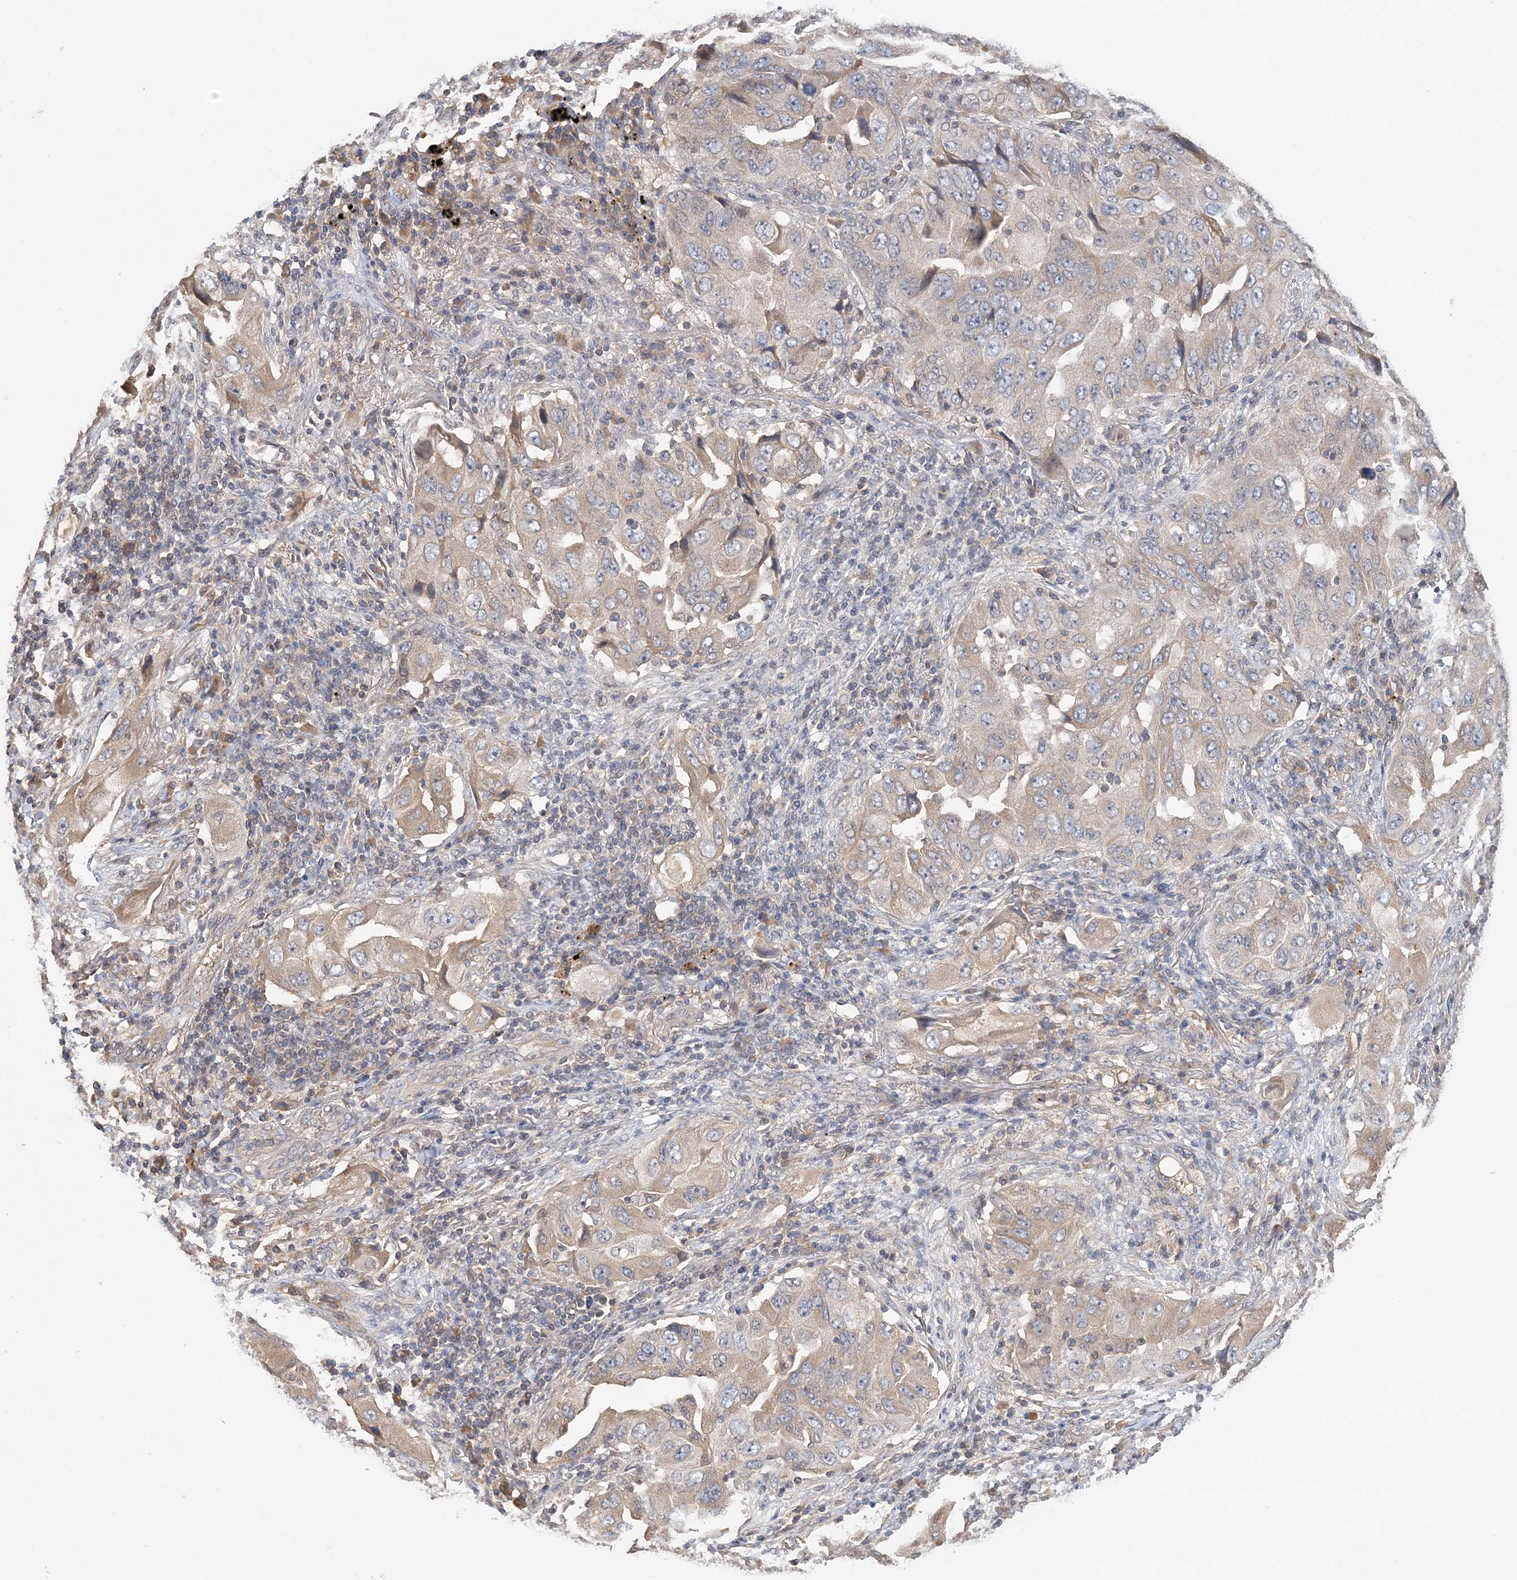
{"staining": {"intensity": "weak", "quantity": "25%-75%", "location": "cytoplasmic/membranous"}, "tissue": "lung cancer", "cell_type": "Tumor cells", "image_type": "cancer", "snomed": [{"axis": "morphology", "description": "Adenocarcinoma, NOS"}, {"axis": "topography", "description": "Lung"}], "caption": "The histopathology image exhibits staining of lung cancer (adenocarcinoma), revealing weak cytoplasmic/membranous protein staining (brown color) within tumor cells.", "gene": "SYCP3", "patient": {"sex": "female", "age": 65}}